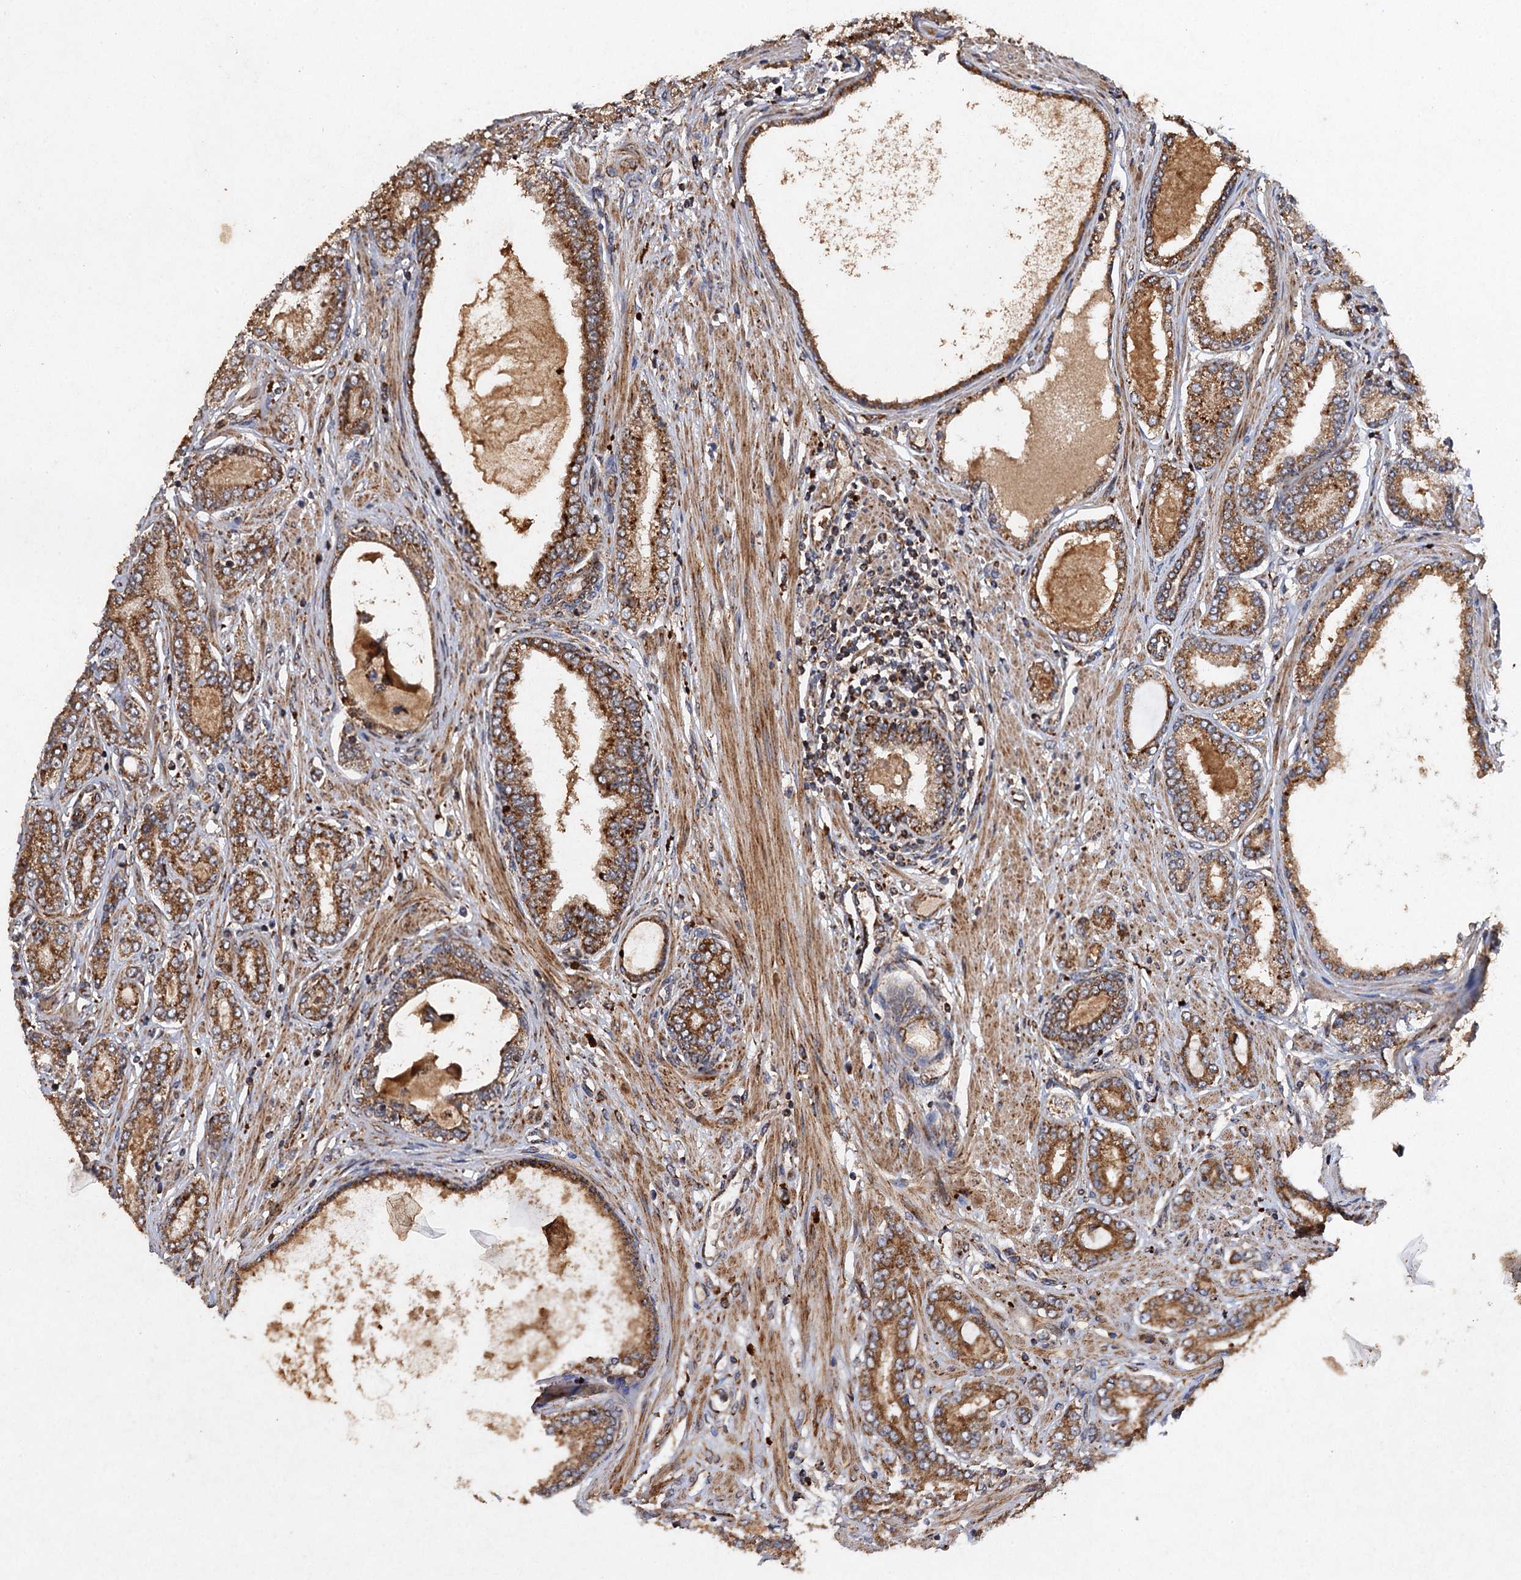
{"staining": {"intensity": "moderate", "quantity": ">75%", "location": "cytoplasmic/membranous"}, "tissue": "prostate cancer", "cell_type": "Tumor cells", "image_type": "cancer", "snomed": [{"axis": "morphology", "description": "Adenocarcinoma, Low grade"}, {"axis": "topography", "description": "Prostate"}], "caption": "About >75% of tumor cells in human prostate adenocarcinoma (low-grade) exhibit moderate cytoplasmic/membranous protein positivity as visualized by brown immunohistochemical staining.", "gene": "NDUFA13", "patient": {"sex": "male", "age": 63}}